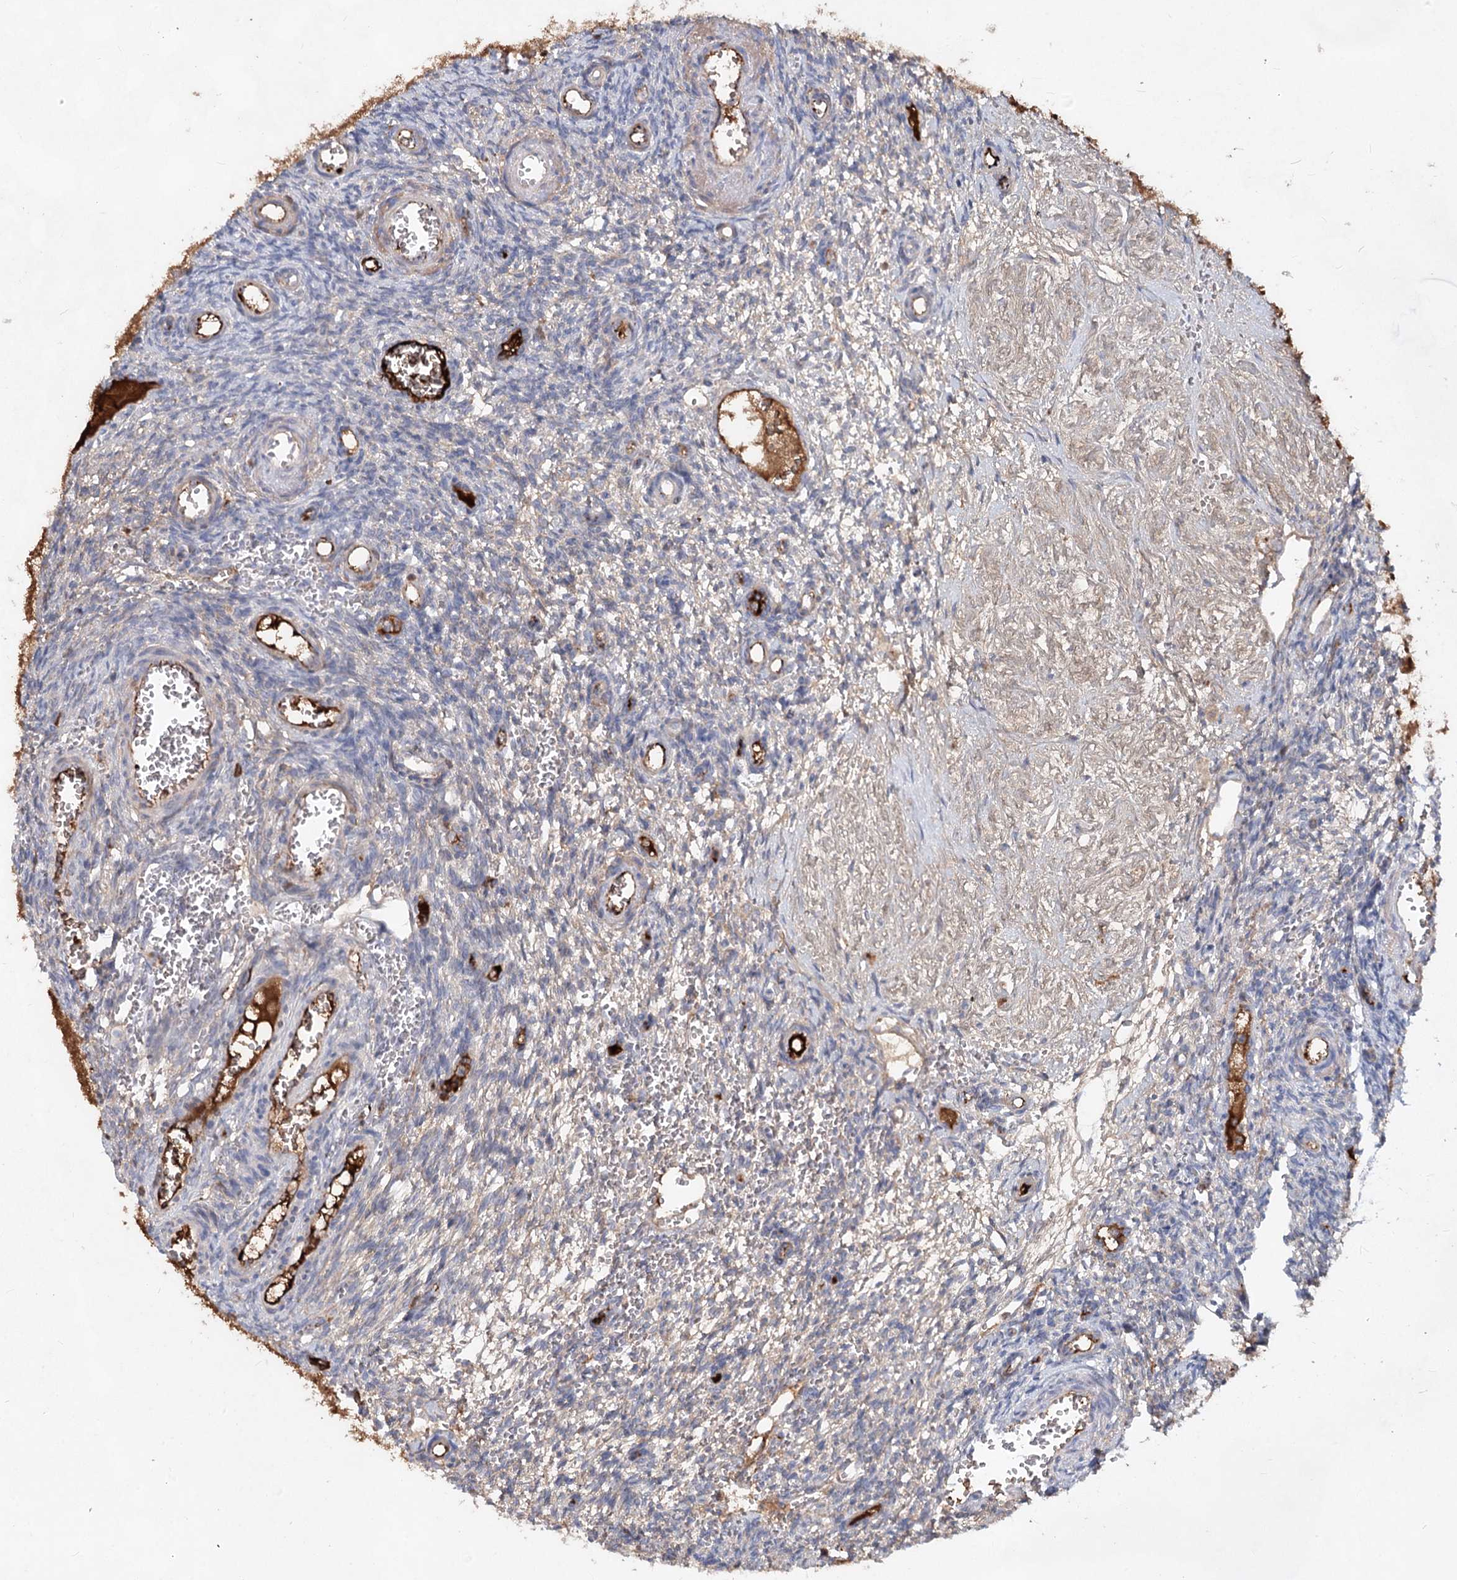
{"staining": {"intensity": "negative", "quantity": "none", "location": "none"}, "tissue": "ovary", "cell_type": "Ovarian stroma cells", "image_type": "normal", "snomed": [{"axis": "morphology", "description": "Normal tissue, NOS"}, {"axis": "topography", "description": "Ovary"}], "caption": "Photomicrograph shows no significant protein staining in ovarian stroma cells of normal ovary. Brightfield microscopy of IHC stained with DAB (brown) and hematoxylin (blue), captured at high magnification.", "gene": "TASOR2", "patient": {"sex": "female", "age": 39}}